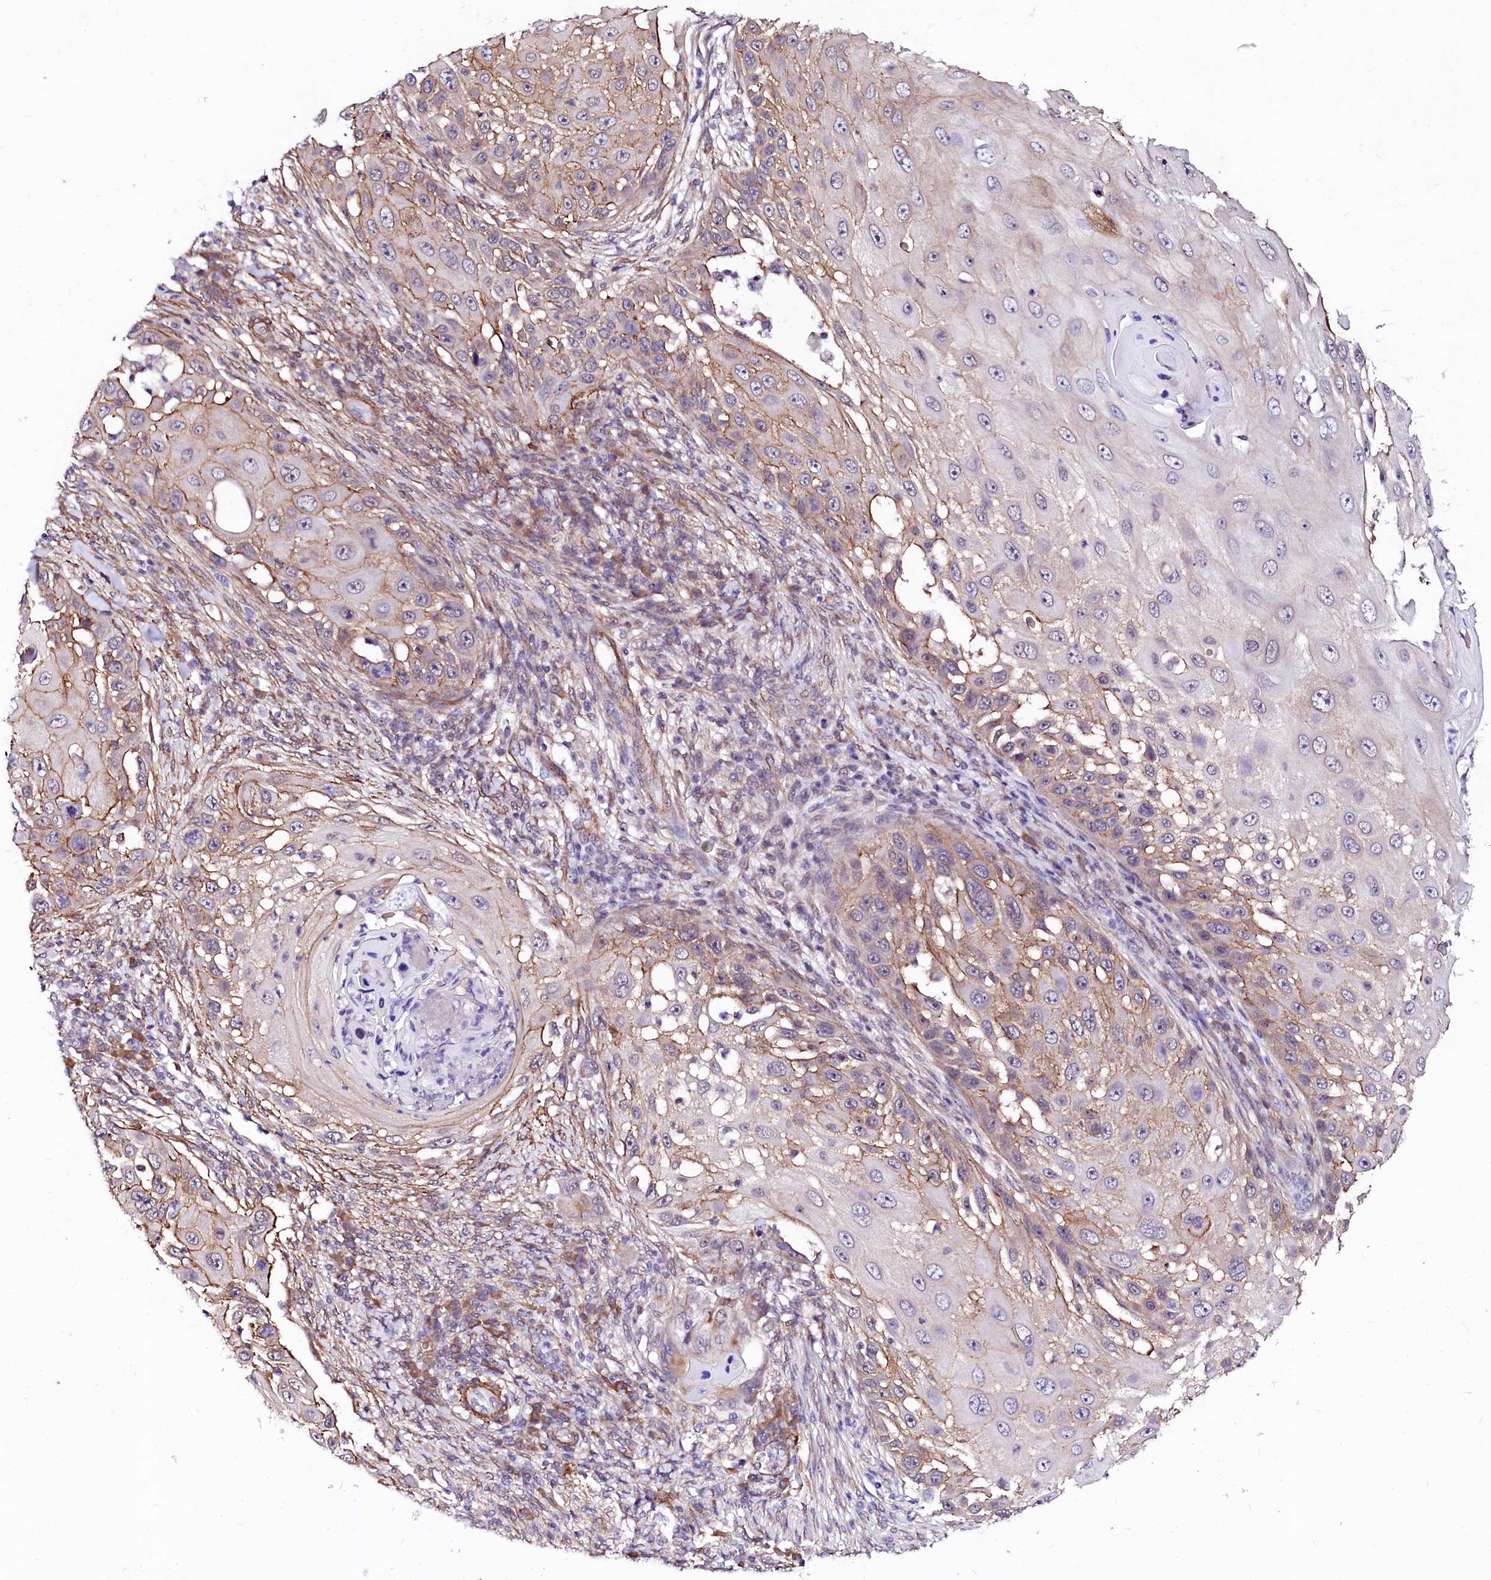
{"staining": {"intensity": "weak", "quantity": "25%-75%", "location": "cytoplasmic/membranous"}, "tissue": "skin cancer", "cell_type": "Tumor cells", "image_type": "cancer", "snomed": [{"axis": "morphology", "description": "Squamous cell carcinoma, NOS"}, {"axis": "topography", "description": "Skin"}], "caption": "Immunohistochemistry of human skin squamous cell carcinoma displays low levels of weak cytoplasmic/membranous expression in approximately 25%-75% of tumor cells.", "gene": "GPR176", "patient": {"sex": "female", "age": 44}}